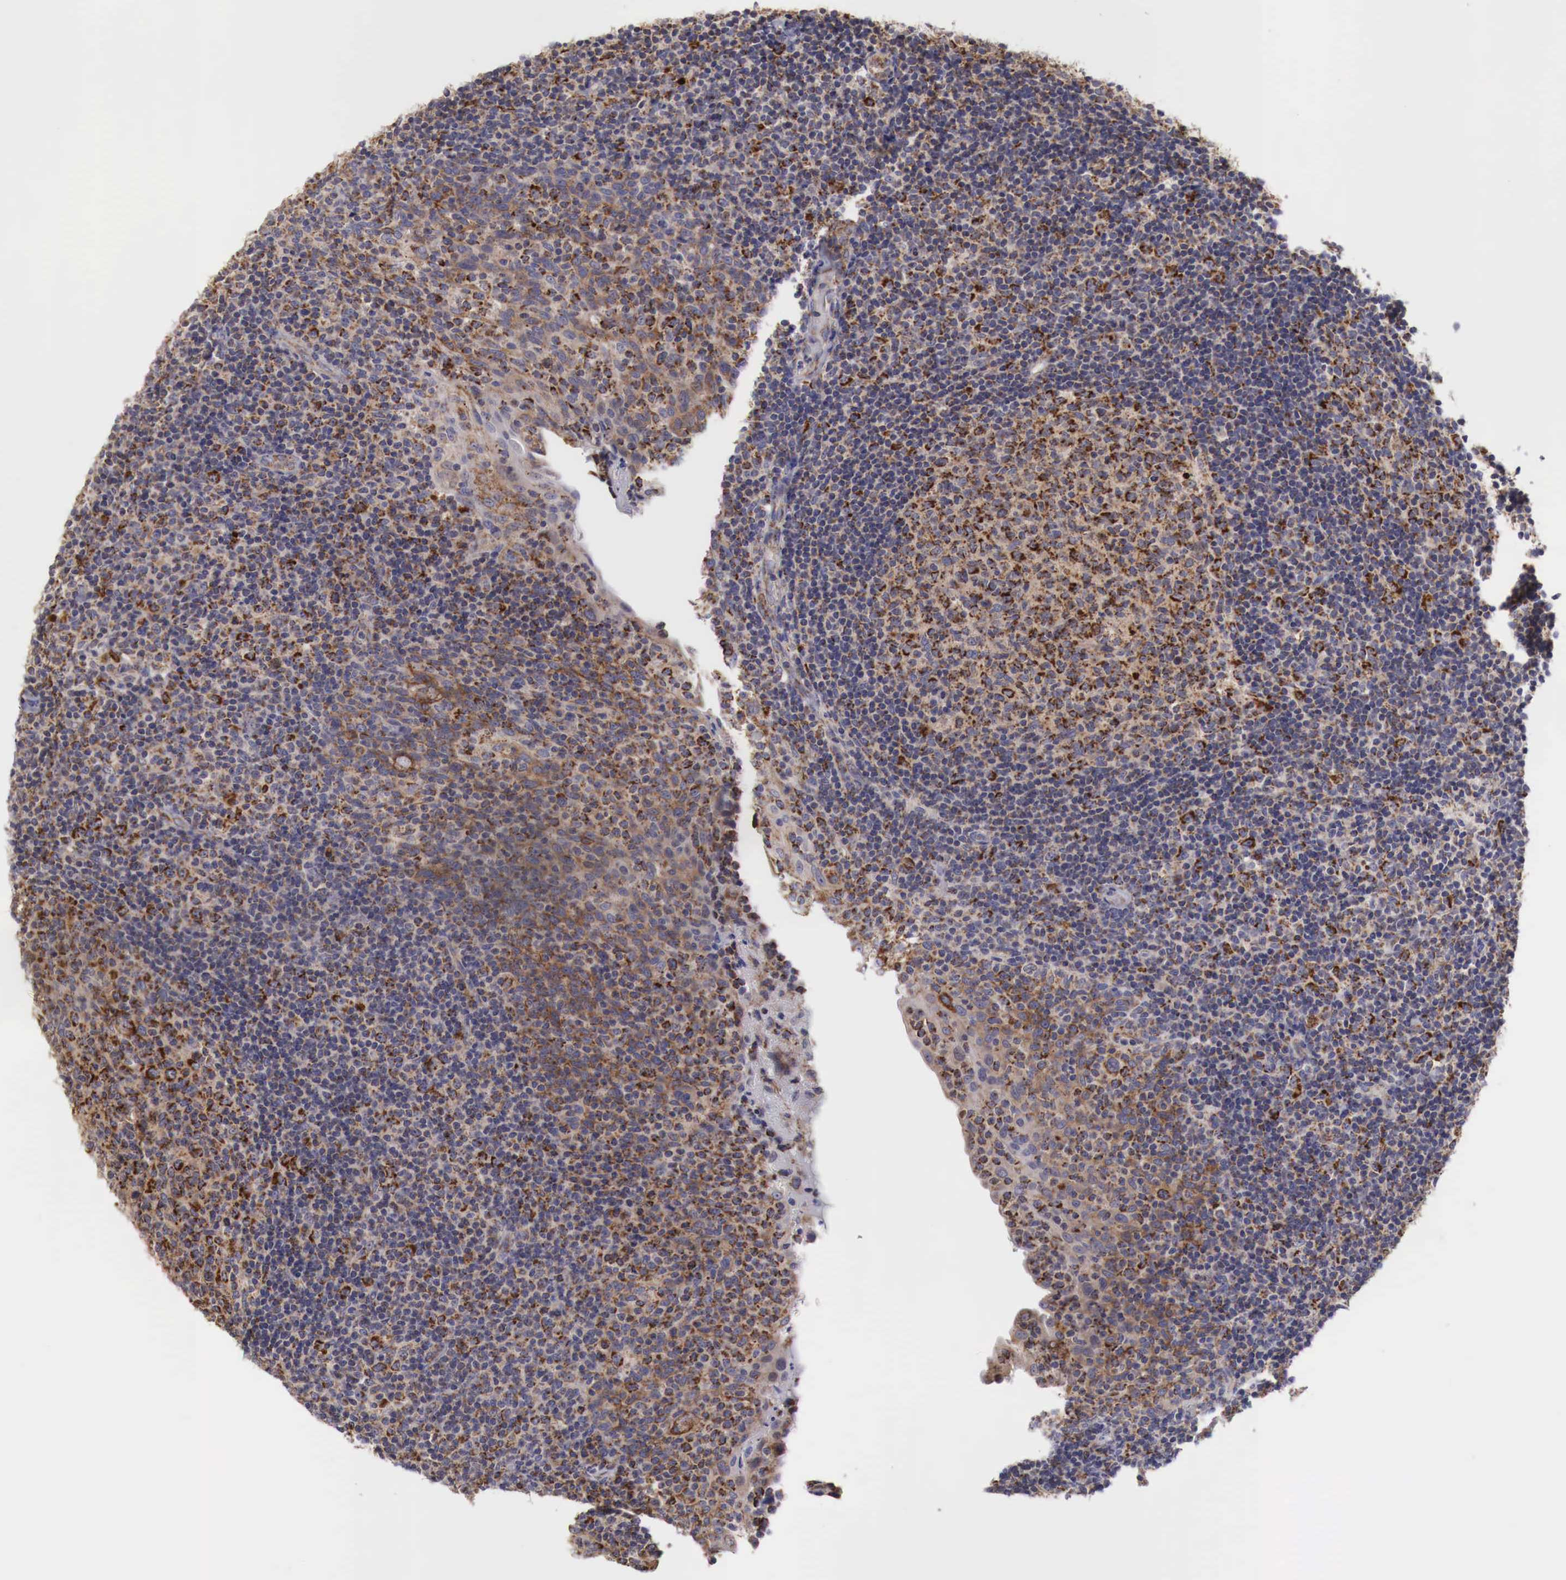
{"staining": {"intensity": "strong", "quantity": "25%-75%", "location": "cytoplasmic/membranous"}, "tissue": "tonsil", "cell_type": "Germinal center cells", "image_type": "normal", "snomed": [{"axis": "morphology", "description": "Normal tissue, NOS"}, {"axis": "topography", "description": "Tonsil"}], "caption": "Brown immunohistochemical staining in unremarkable tonsil demonstrates strong cytoplasmic/membranous expression in about 25%-75% of germinal center cells. (DAB IHC, brown staining for protein, blue staining for nuclei).", "gene": "XPNPEP3", "patient": {"sex": "female", "age": 3}}